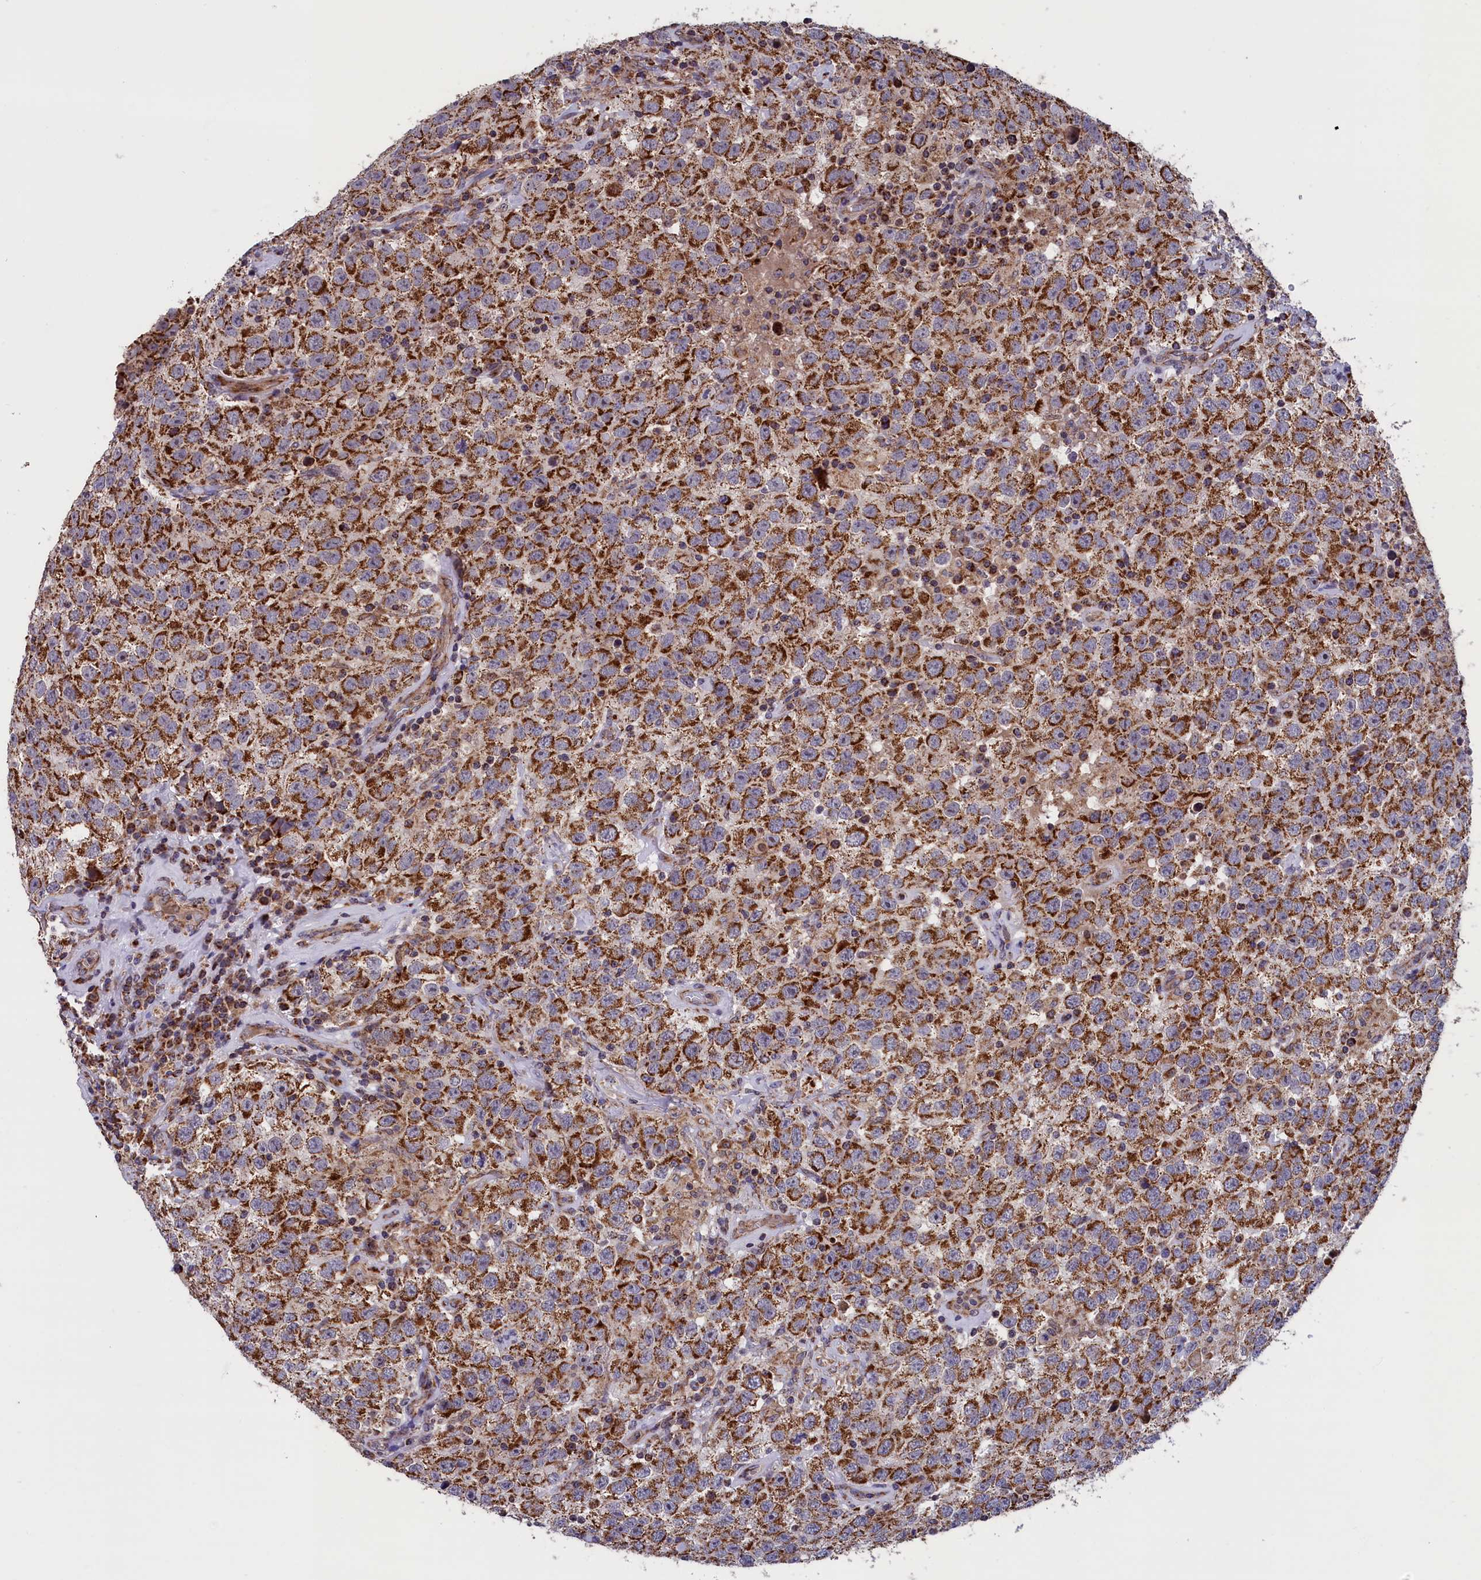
{"staining": {"intensity": "strong", "quantity": ">75%", "location": "cytoplasmic/membranous"}, "tissue": "testis cancer", "cell_type": "Tumor cells", "image_type": "cancer", "snomed": [{"axis": "morphology", "description": "Seminoma, NOS"}, {"axis": "topography", "description": "Testis"}], "caption": "A brown stain highlights strong cytoplasmic/membranous expression of a protein in human testis cancer (seminoma) tumor cells.", "gene": "TIMM44", "patient": {"sex": "male", "age": 41}}